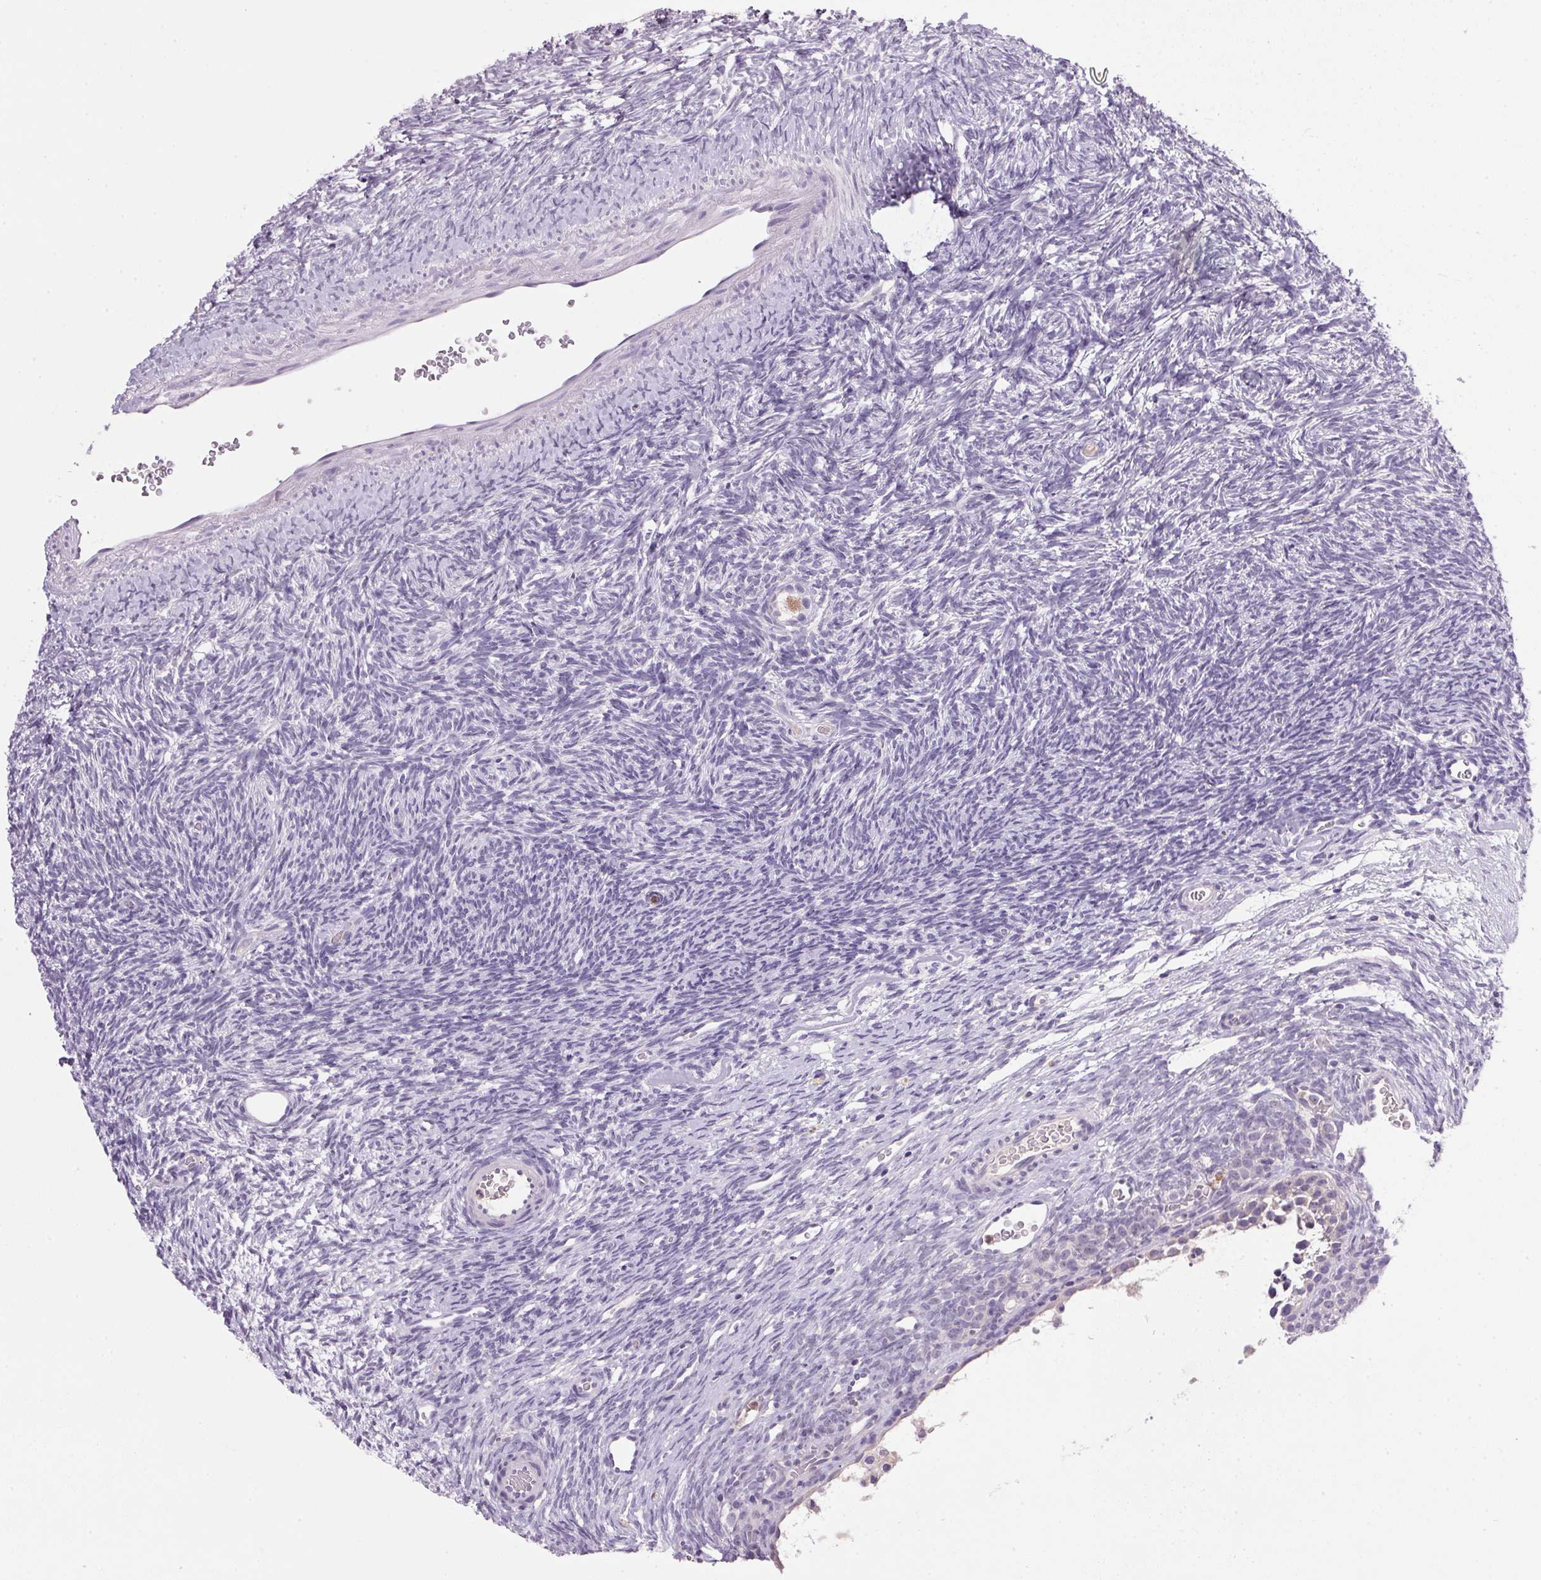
{"staining": {"intensity": "weak", "quantity": ">75%", "location": "cytoplasmic/membranous"}, "tissue": "ovary", "cell_type": "Follicle cells", "image_type": "normal", "snomed": [{"axis": "morphology", "description": "Normal tissue, NOS"}, {"axis": "topography", "description": "Ovary"}], "caption": "Protein expression analysis of normal ovary displays weak cytoplasmic/membranous expression in about >75% of follicle cells.", "gene": "TRDN", "patient": {"sex": "female", "age": 34}}